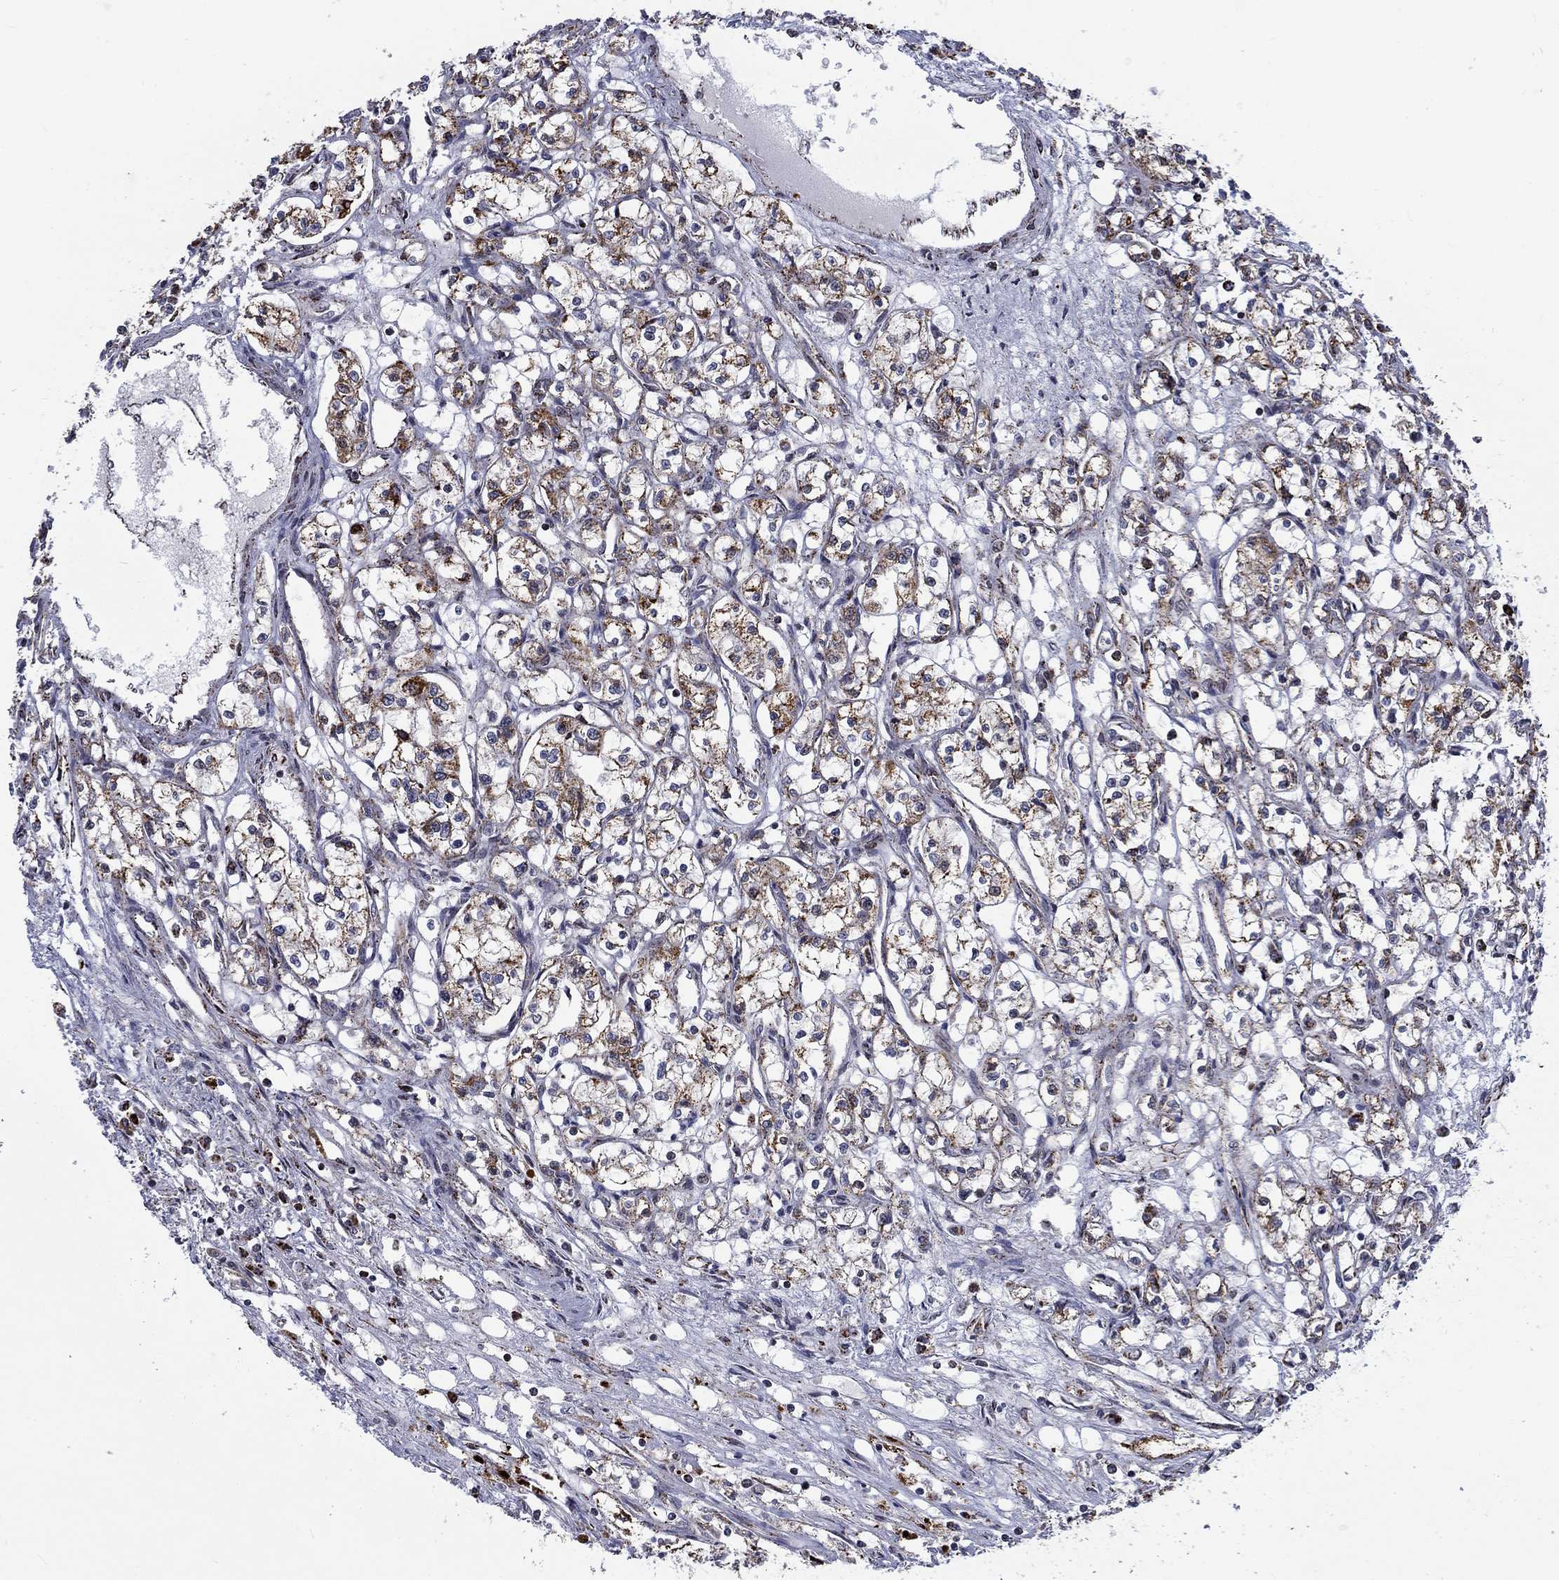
{"staining": {"intensity": "strong", "quantity": "25%-75%", "location": "cytoplasmic/membranous"}, "tissue": "renal cancer", "cell_type": "Tumor cells", "image_type": "cancer", "snomed": [{"axis": "morphology", "description": "Adenocarcinoma, NOS"}, {"axis": "topography", "description": "Kidney"}], "caption": "About 25%-75% of tumor cells in human renal cancer (adenocarcinoma) exhibit strong cytoplasmic/membranous protein expression as visualized by brown immunohistochemical staining.", "gene": "MOAP1", "patient": {"sex": "male", "age": 56}}